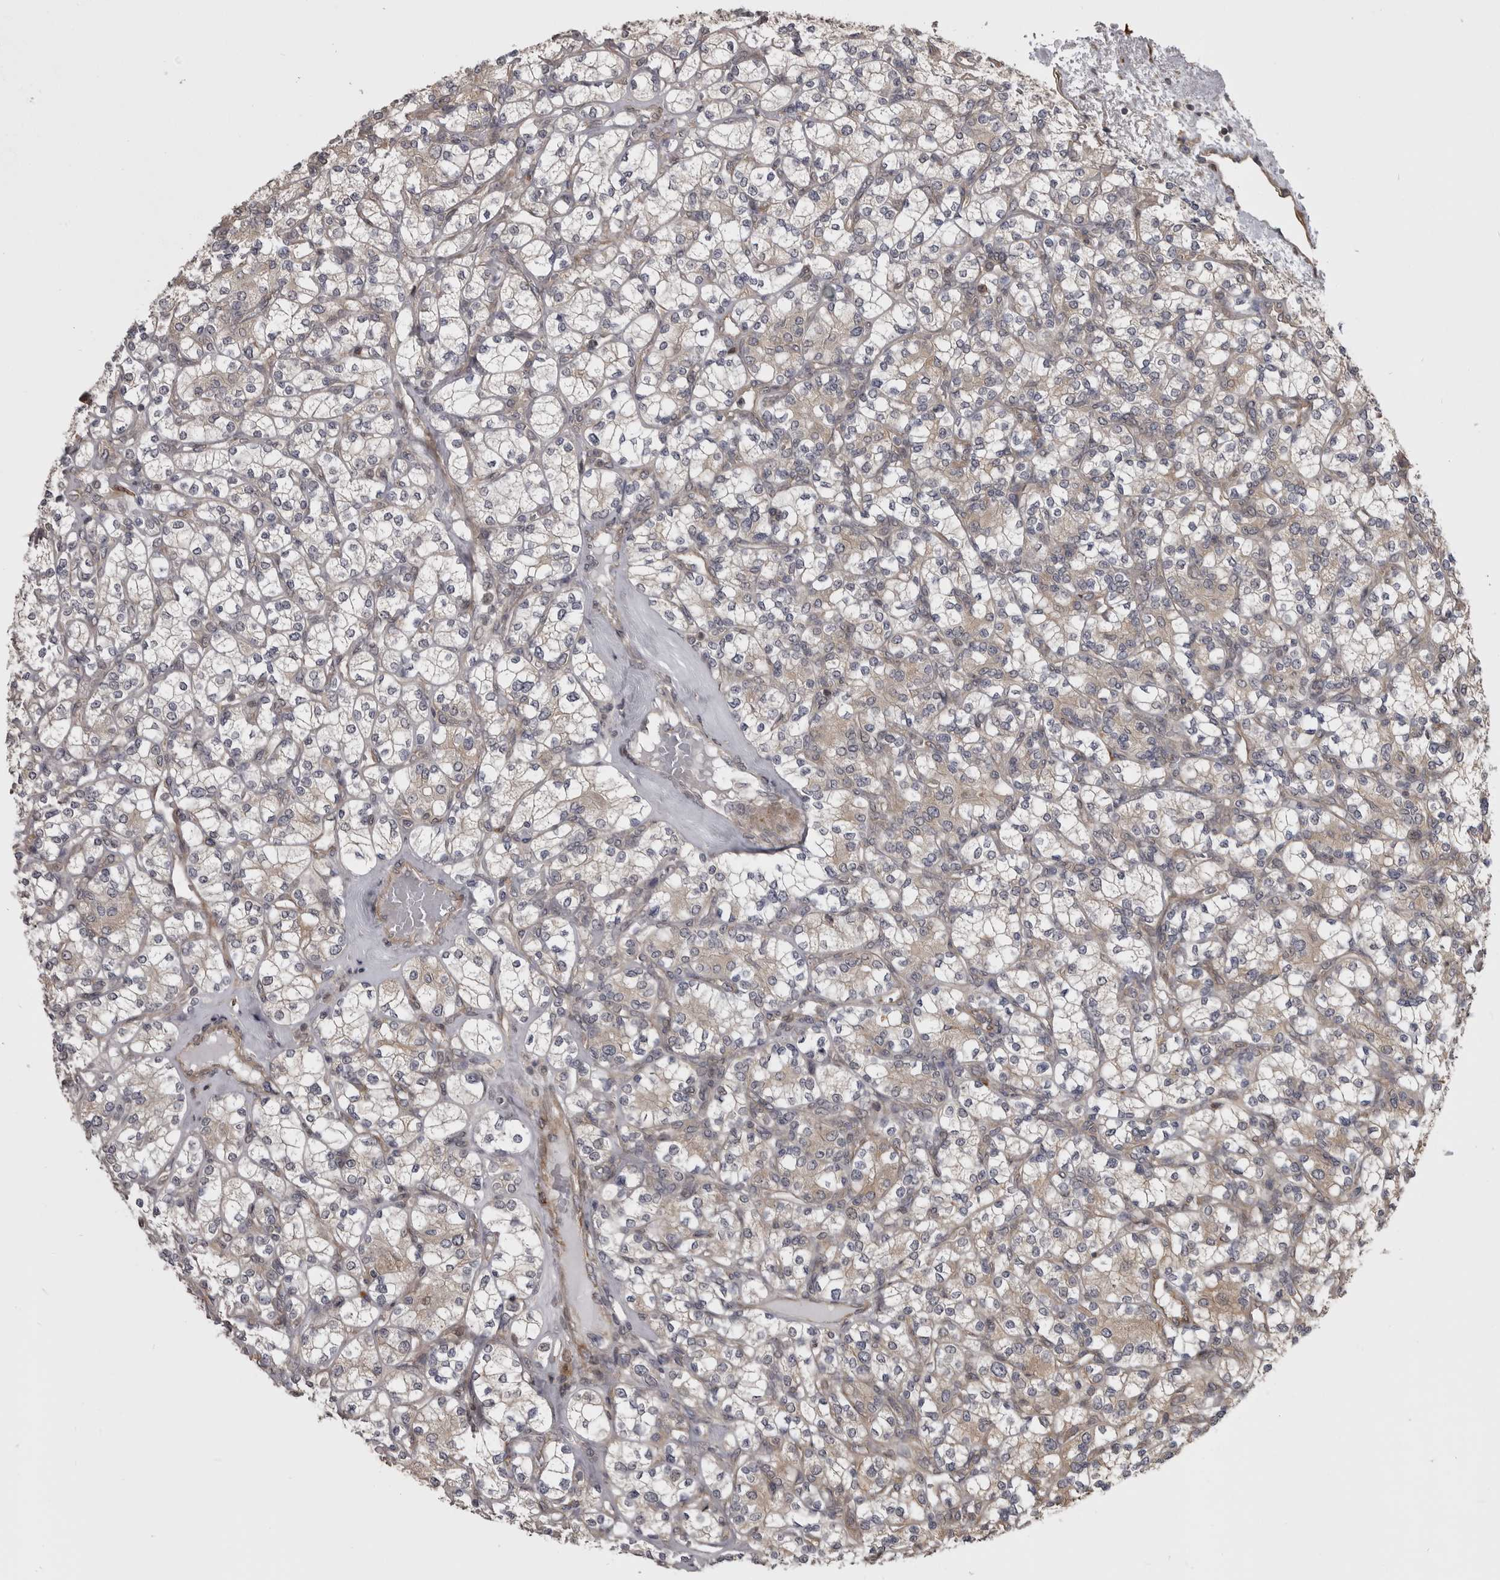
{"staining": {"intensity": "negative", "quantity": "none", "location": "none"}, "tissue": "renal cancer", "cell_type": "Tumor cells", "image_type": "cancer", "snomed": [{"axis": "morphology", "description": "Adenocarcinoma, NOS"}, {"axis": "topography", "description": "Kidney"}], "caption": "This image is of renal cancer stained with immunohistochemistry to label a protein in brown with the nuclei are counter-stained blue. There is no expression in tumor cells.", "gene": "ZNRF1", "patient": {"sex": "male", "age": 77}}